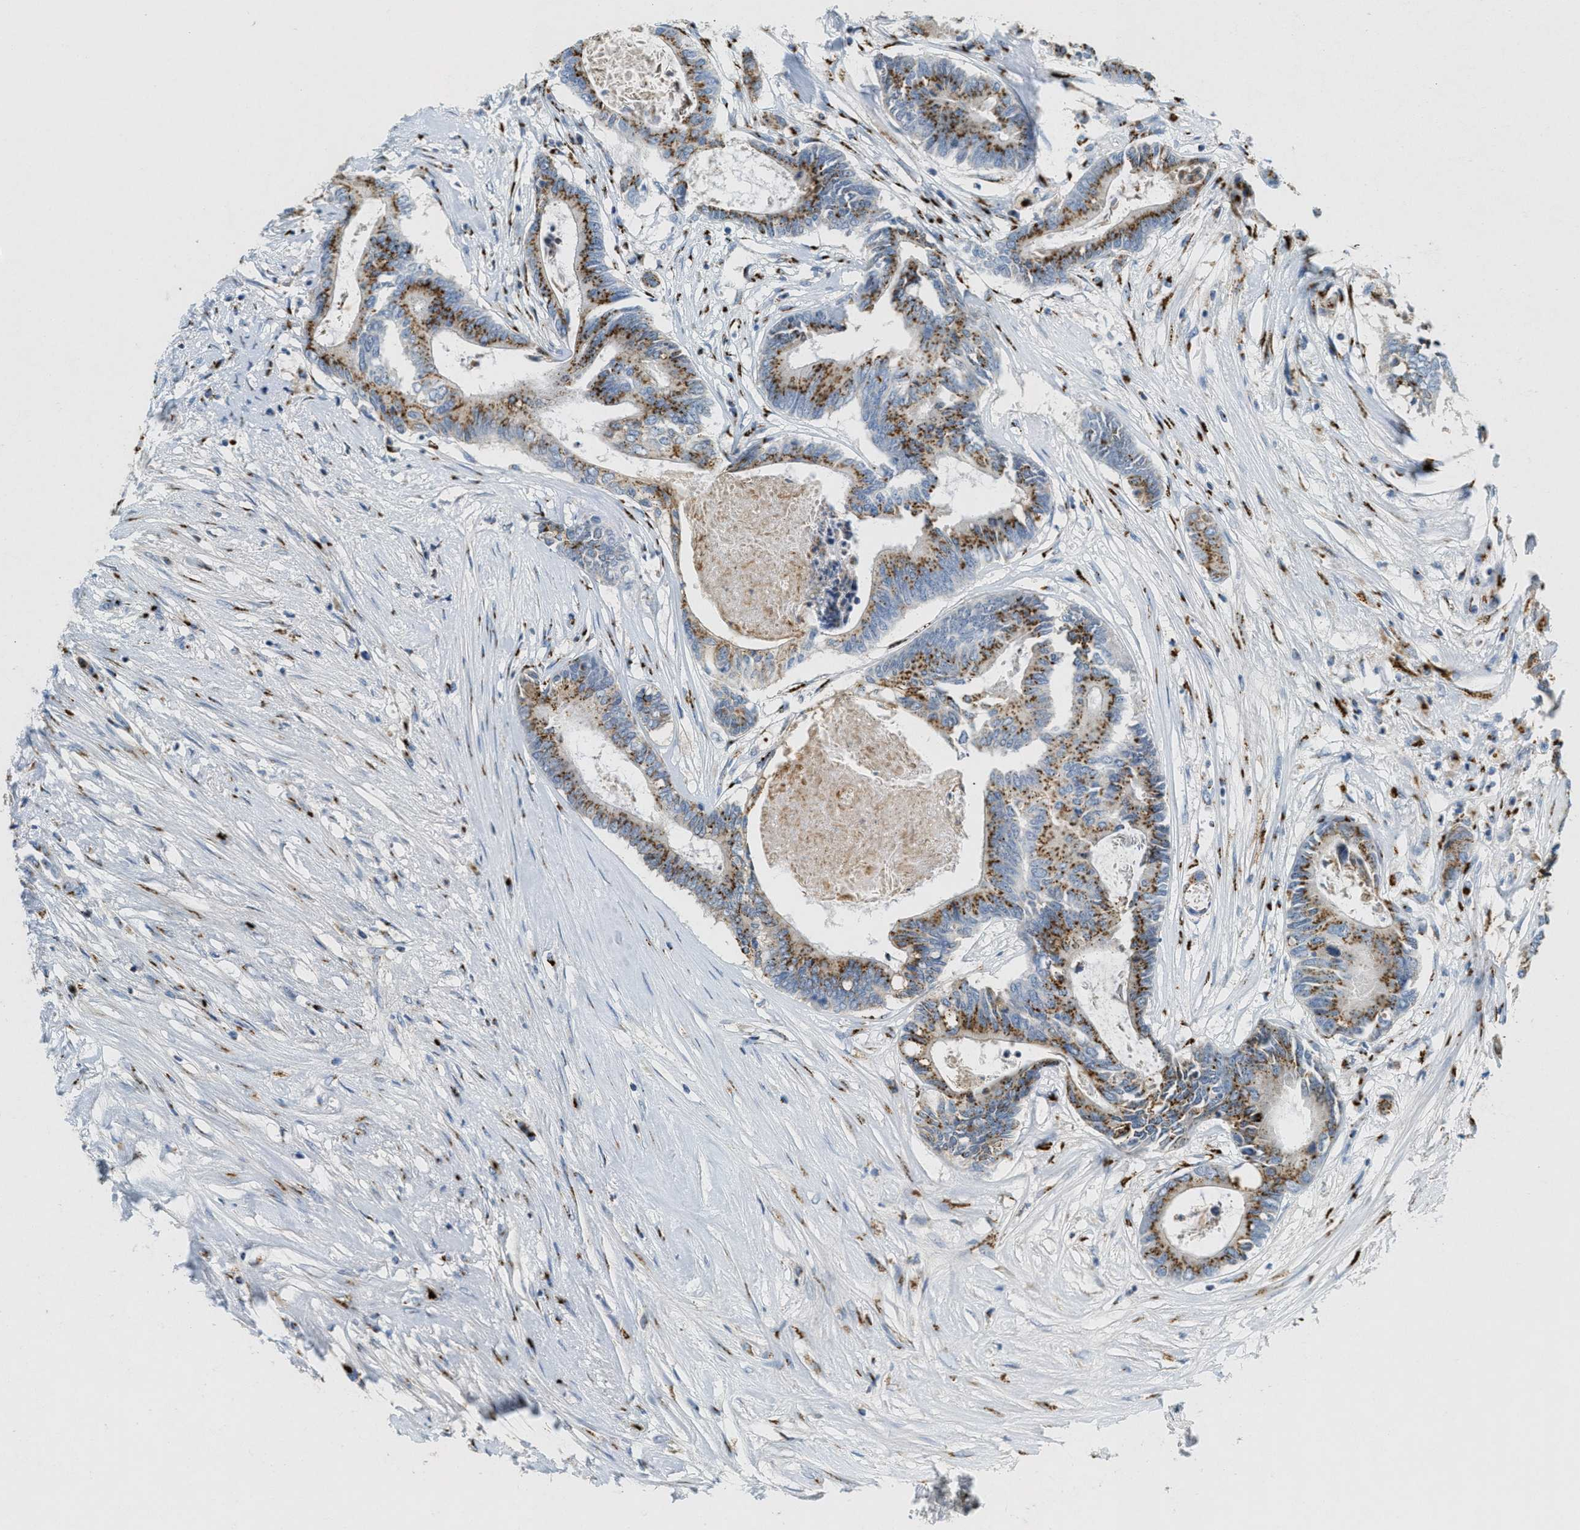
{"staining": {"intensity": "moderate", "quantity": ">75%", "location": "cytoplasmic/membranous"}, "tissue": "colorectal cancer", "cell_type": "Tumor cells", "image_type": "cancer", "snomed": [{"axis": "morphology", "description": "Adenocarcinoma, NOS"}, {"axis": "topography", "description": "Rectum"}], "caption": "IHC of colorectal cancer (adenocarcinoma) reveals medium levels of moderate cytoplasmic/membranous expression in approximately >75% of tumor cells.", "gene": "ENTPD4", "patient": {"sex": "male", "age": 63}}